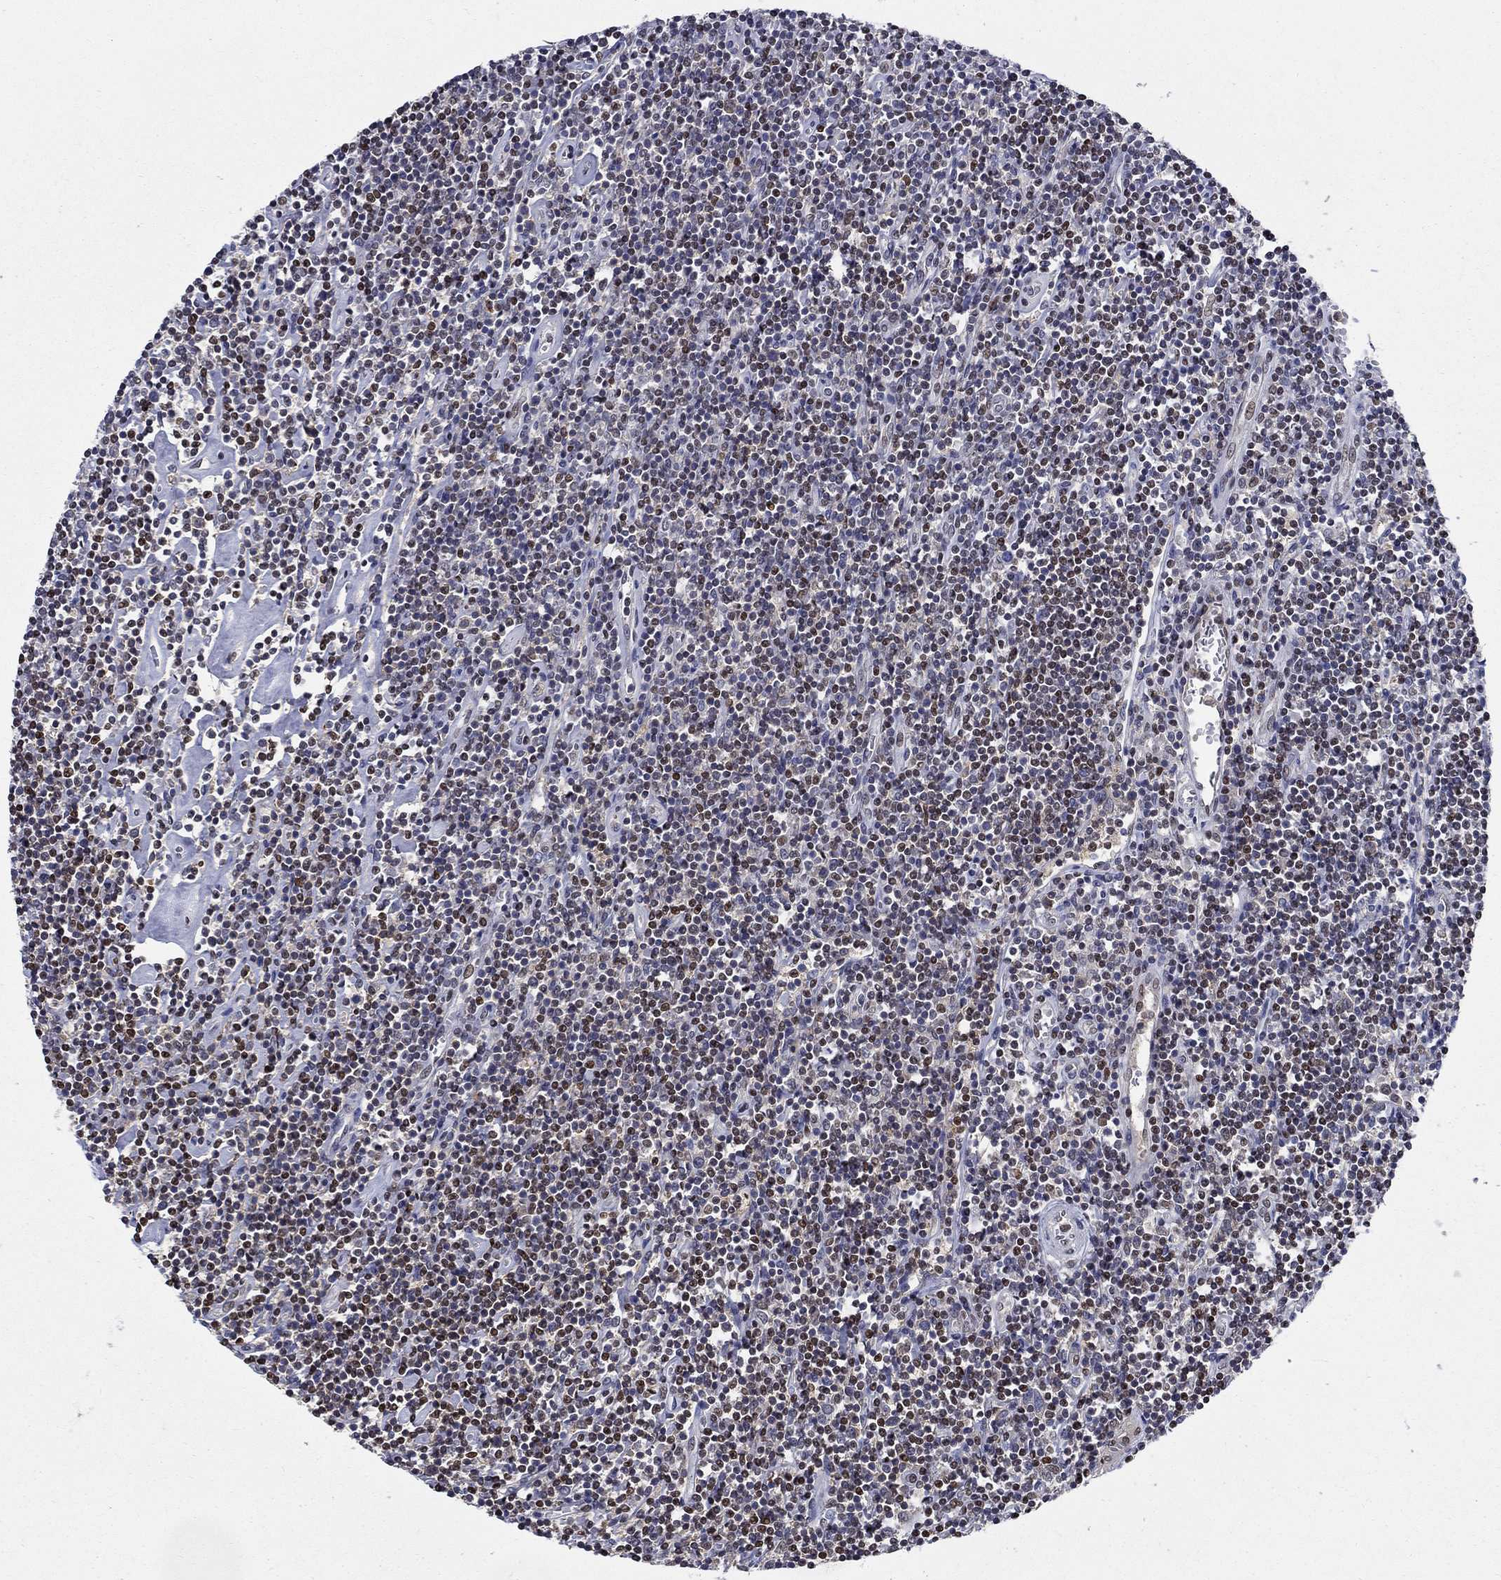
{"staining": {"intensity": "negative", "quantity": "none", "location": "none"}, "tissue": "lymphoma", "cell_type": "Tumor cells", "image_type": "cancer", "snomed": [{"axis": "morphology", "description": "Hodgkin's disease, NOS"}, {"axis": "topography", "description": "Lymph node"}], "caption": "A high-resolution histopathology image shows immunohistochemistry staining of lymphoma, which displays no significant expression in tumor cells.", "gene": "ZNF594", "patient": {"sex": "male", "age": 40}}